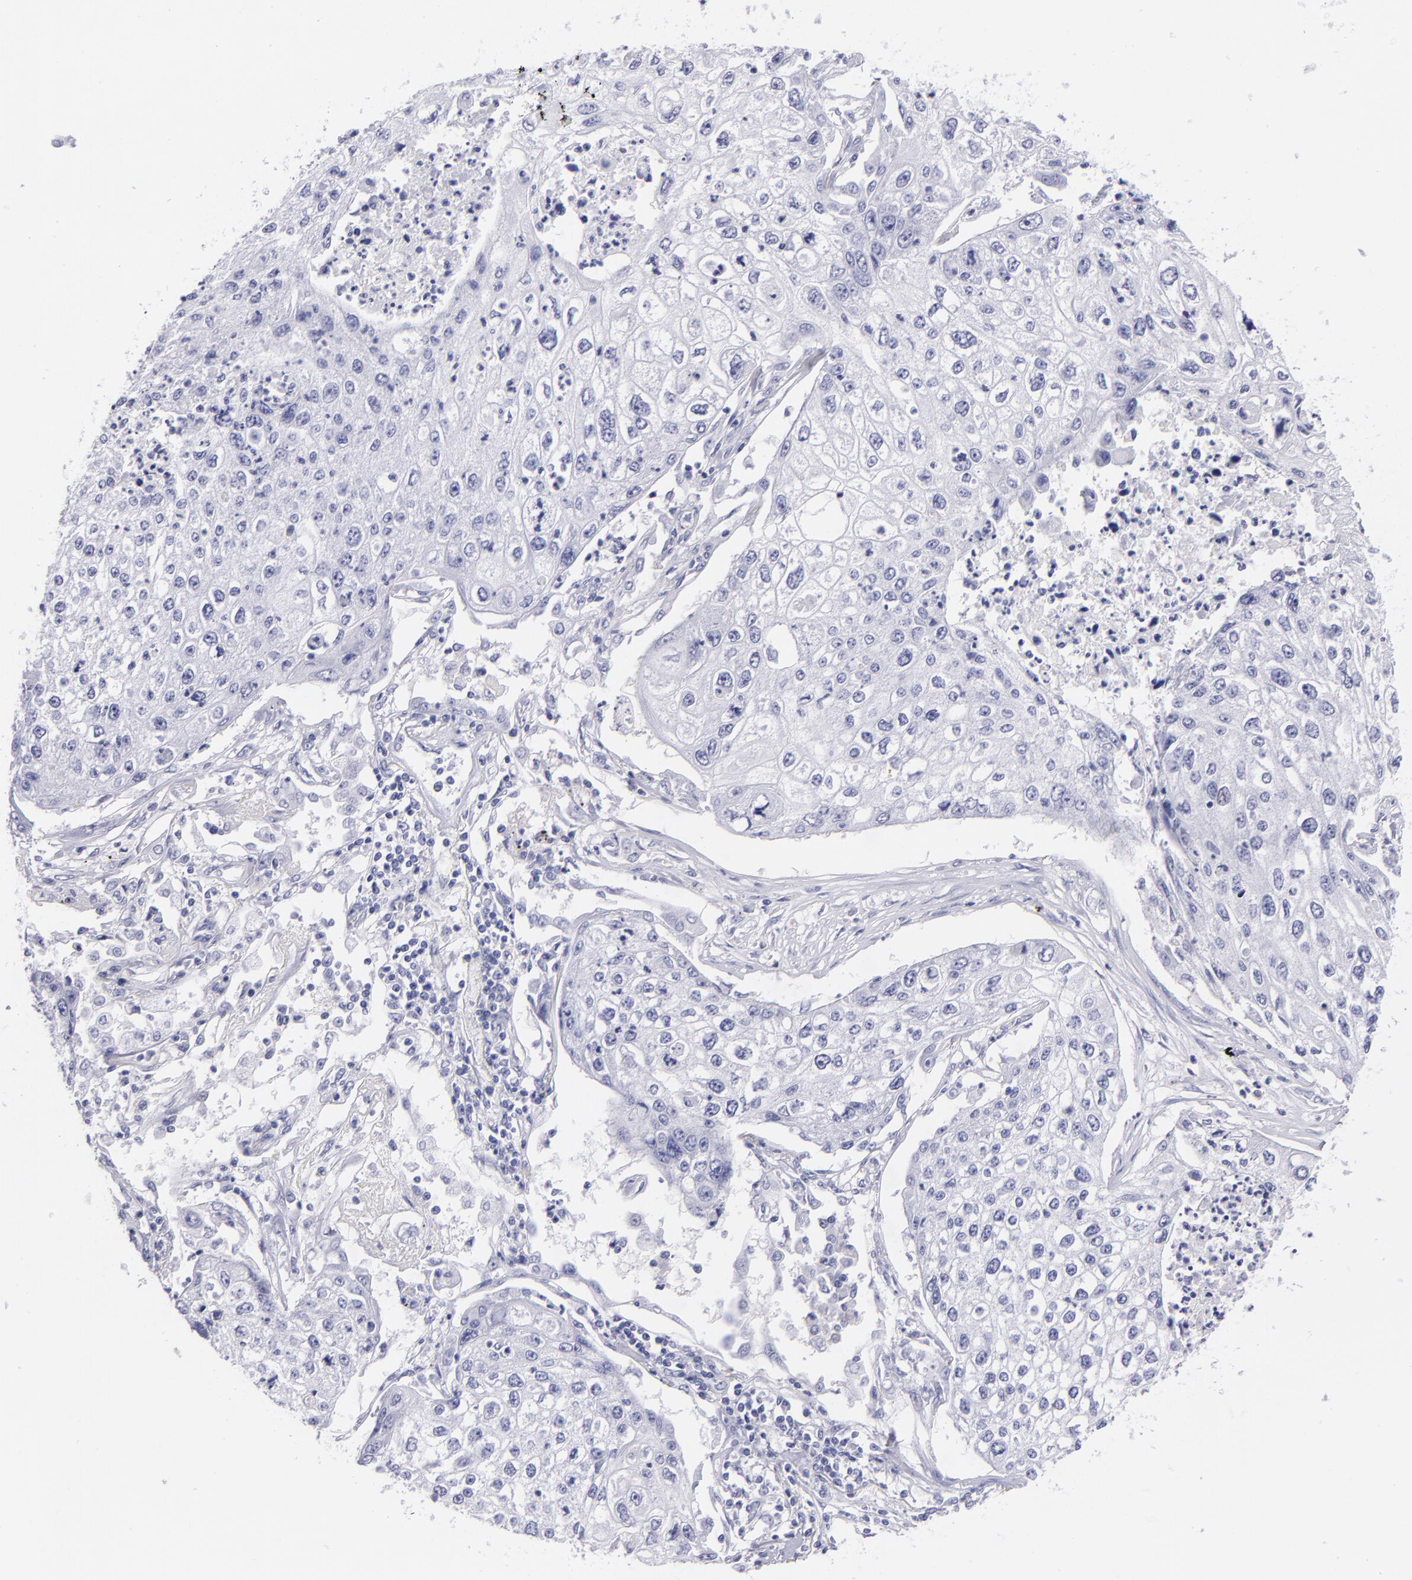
{"staining": {"intensity": "negative", "quantity": "none", "location": "none"}, "tissue": "lung cancer", "cell_type": "Tumor cells", "image_type": "cancer", "snomed": [{"axis": "morphology", "description": "Squamous cell carcinoma, NOS"}, {"axis": "topography", "description": "Lung"}], "caption": "Tumor cells are negative for protein expression in human lung cancer (squamous cell carcinoma). (IHC, brightfield microscopy, high magnification).", "gene": "CNP", "patient": {"sex": "male", "age": 75}}